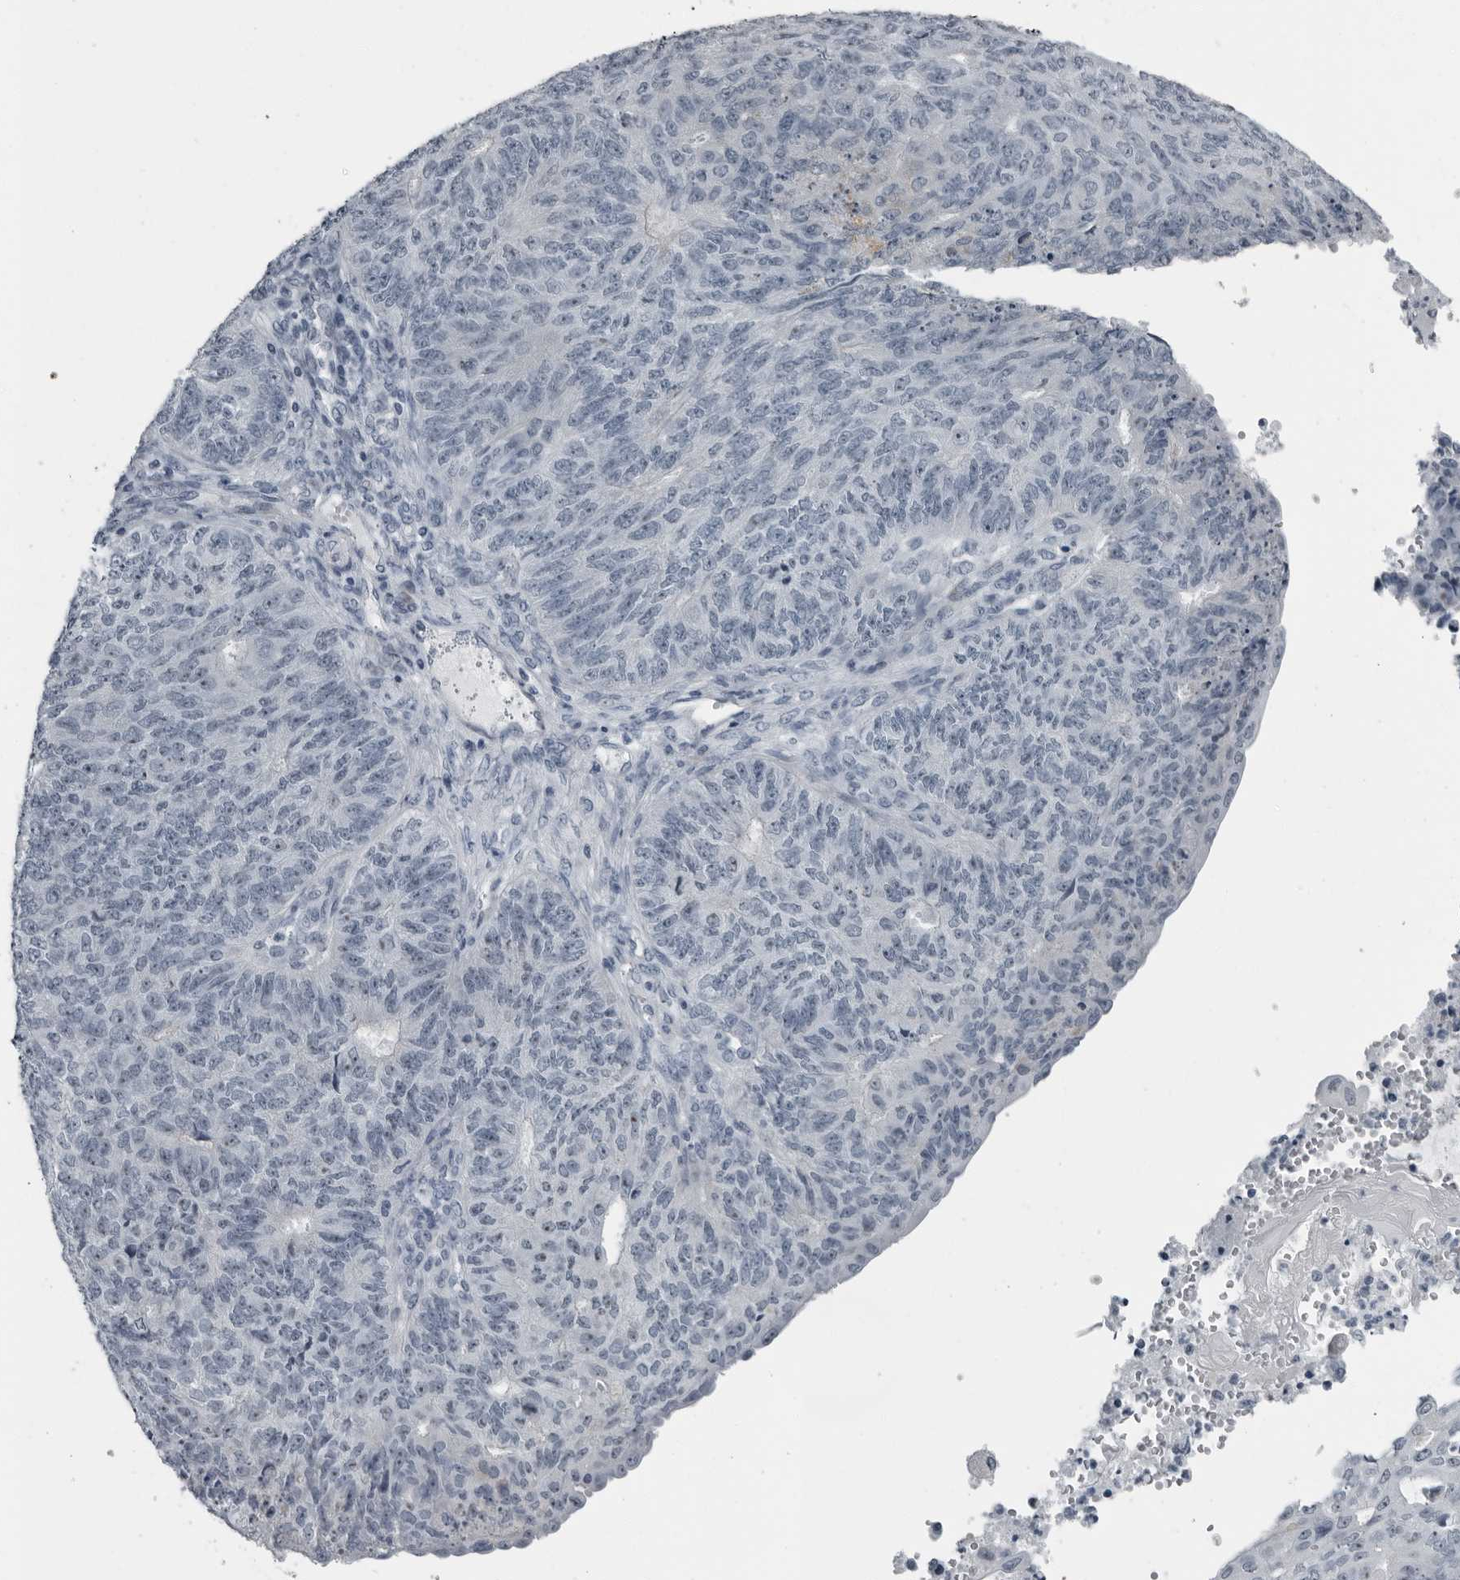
{"staining": {"intensity": "moderate", "quantity": "<25%", "location": "nuclear"}, "tissue": "endometrial cancer", "cell_type": "Tumor cells", "image_type": "cancer", "snomed": [{"axis": "morphology", "description": "Adenocarcinoma, NOS"}, {"axis": "topography", "description": "Endometrium"}], "caption": "Endometrial cancer was stained to show a protein in brown. There is low levels of moderate nuclear staining in approximately <25% of tumor cells.", "gene": "PDCD11", "patient": {"sex": "female", "age": 32}}